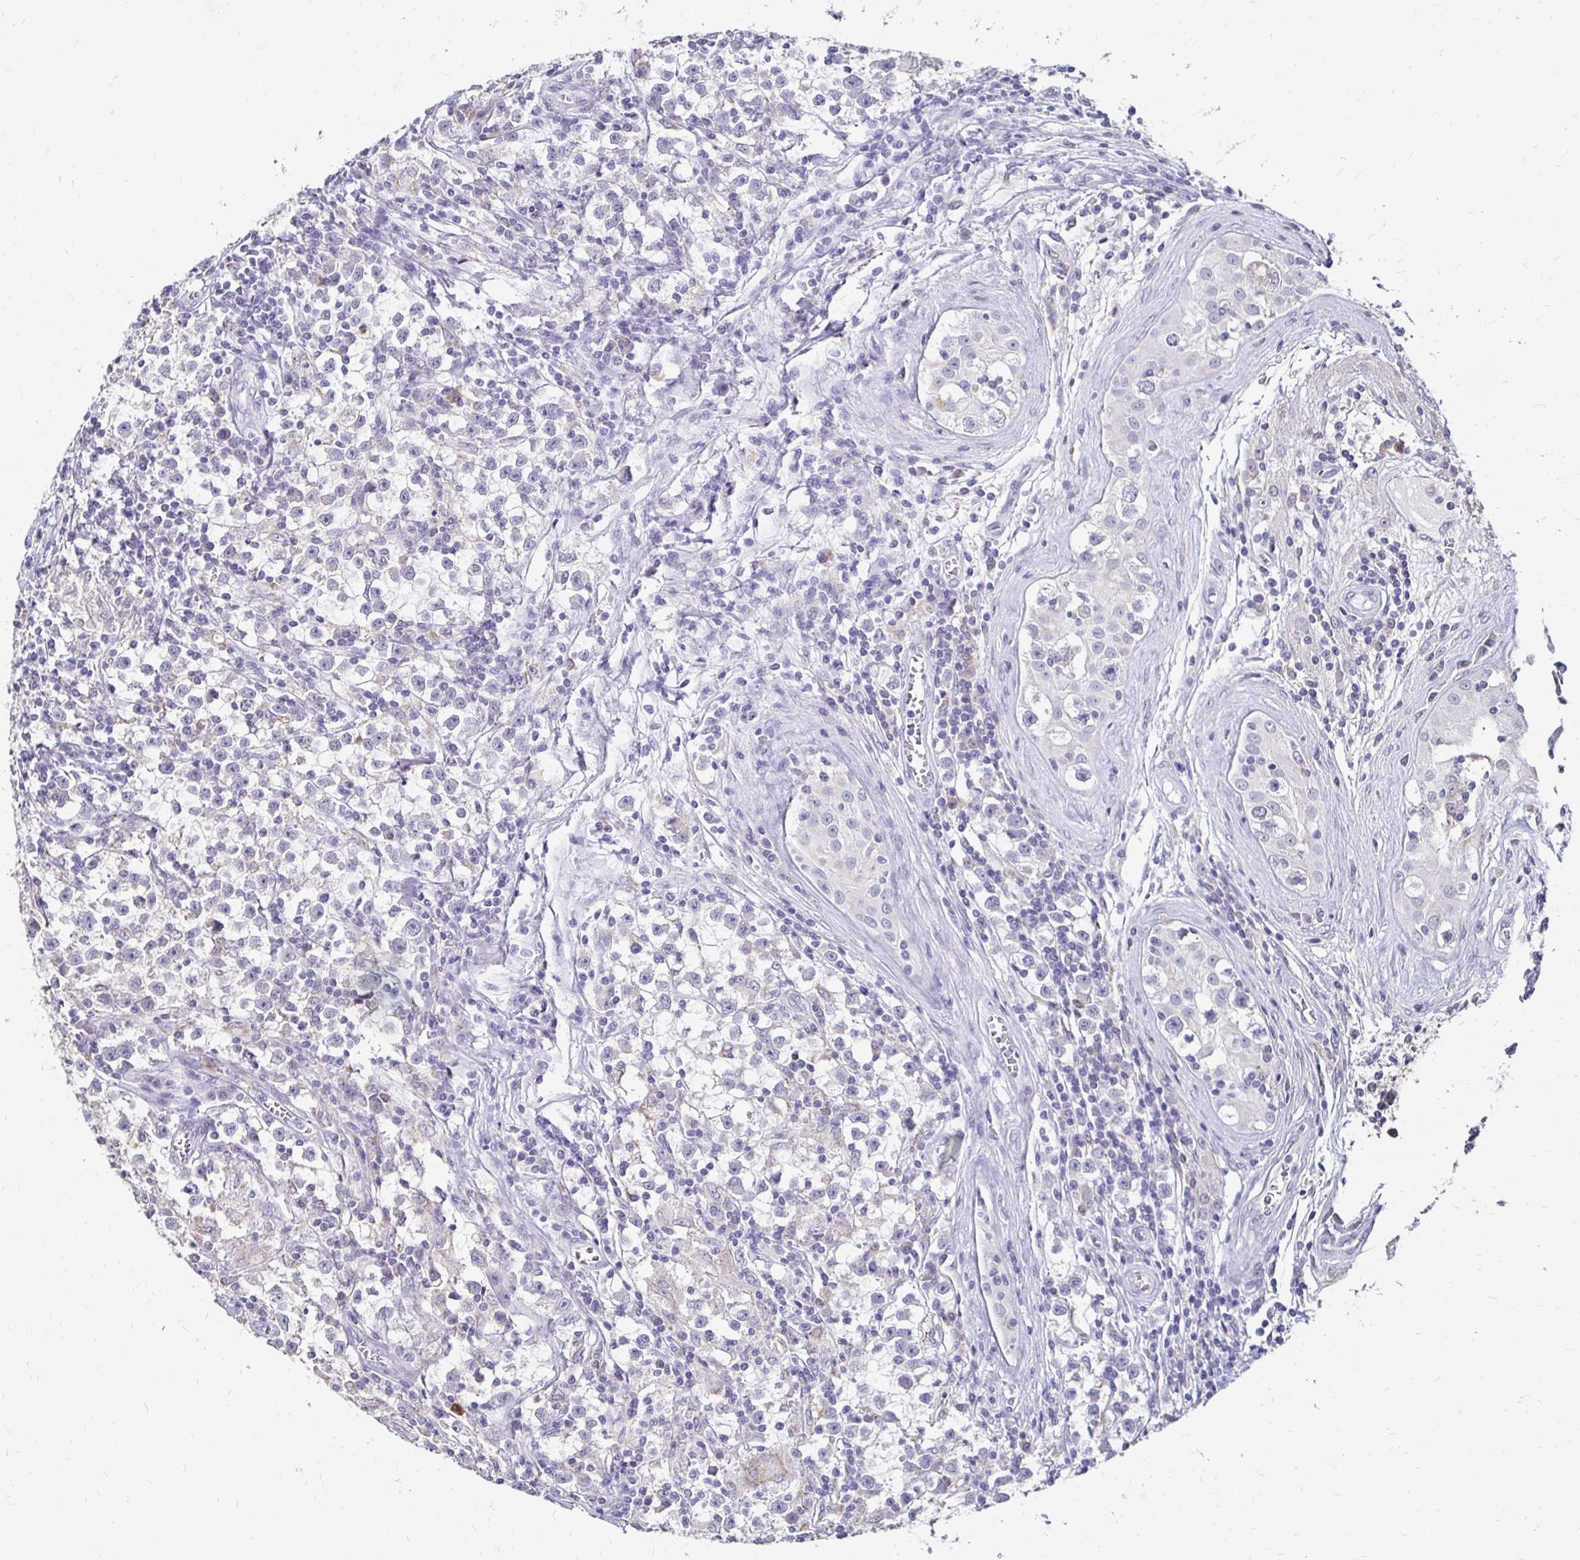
{"staining": {"intensity": "negative", "quantity": "none", "location": "none"}, "tissue": "testis cancer", "cell_type": "Tumor cells", "image_type": "cancer", "snomed": [{"axis": "morphology", "description": "Seminoma, NOS"}, {"axis": "topography", "description": "Testis"}], "caption": "This is an immunohistochemistry image of human testis cancer. There is no expression in tumor cells.", "gene": "GK2", "patient": {"sex": "male", "age": 31}}